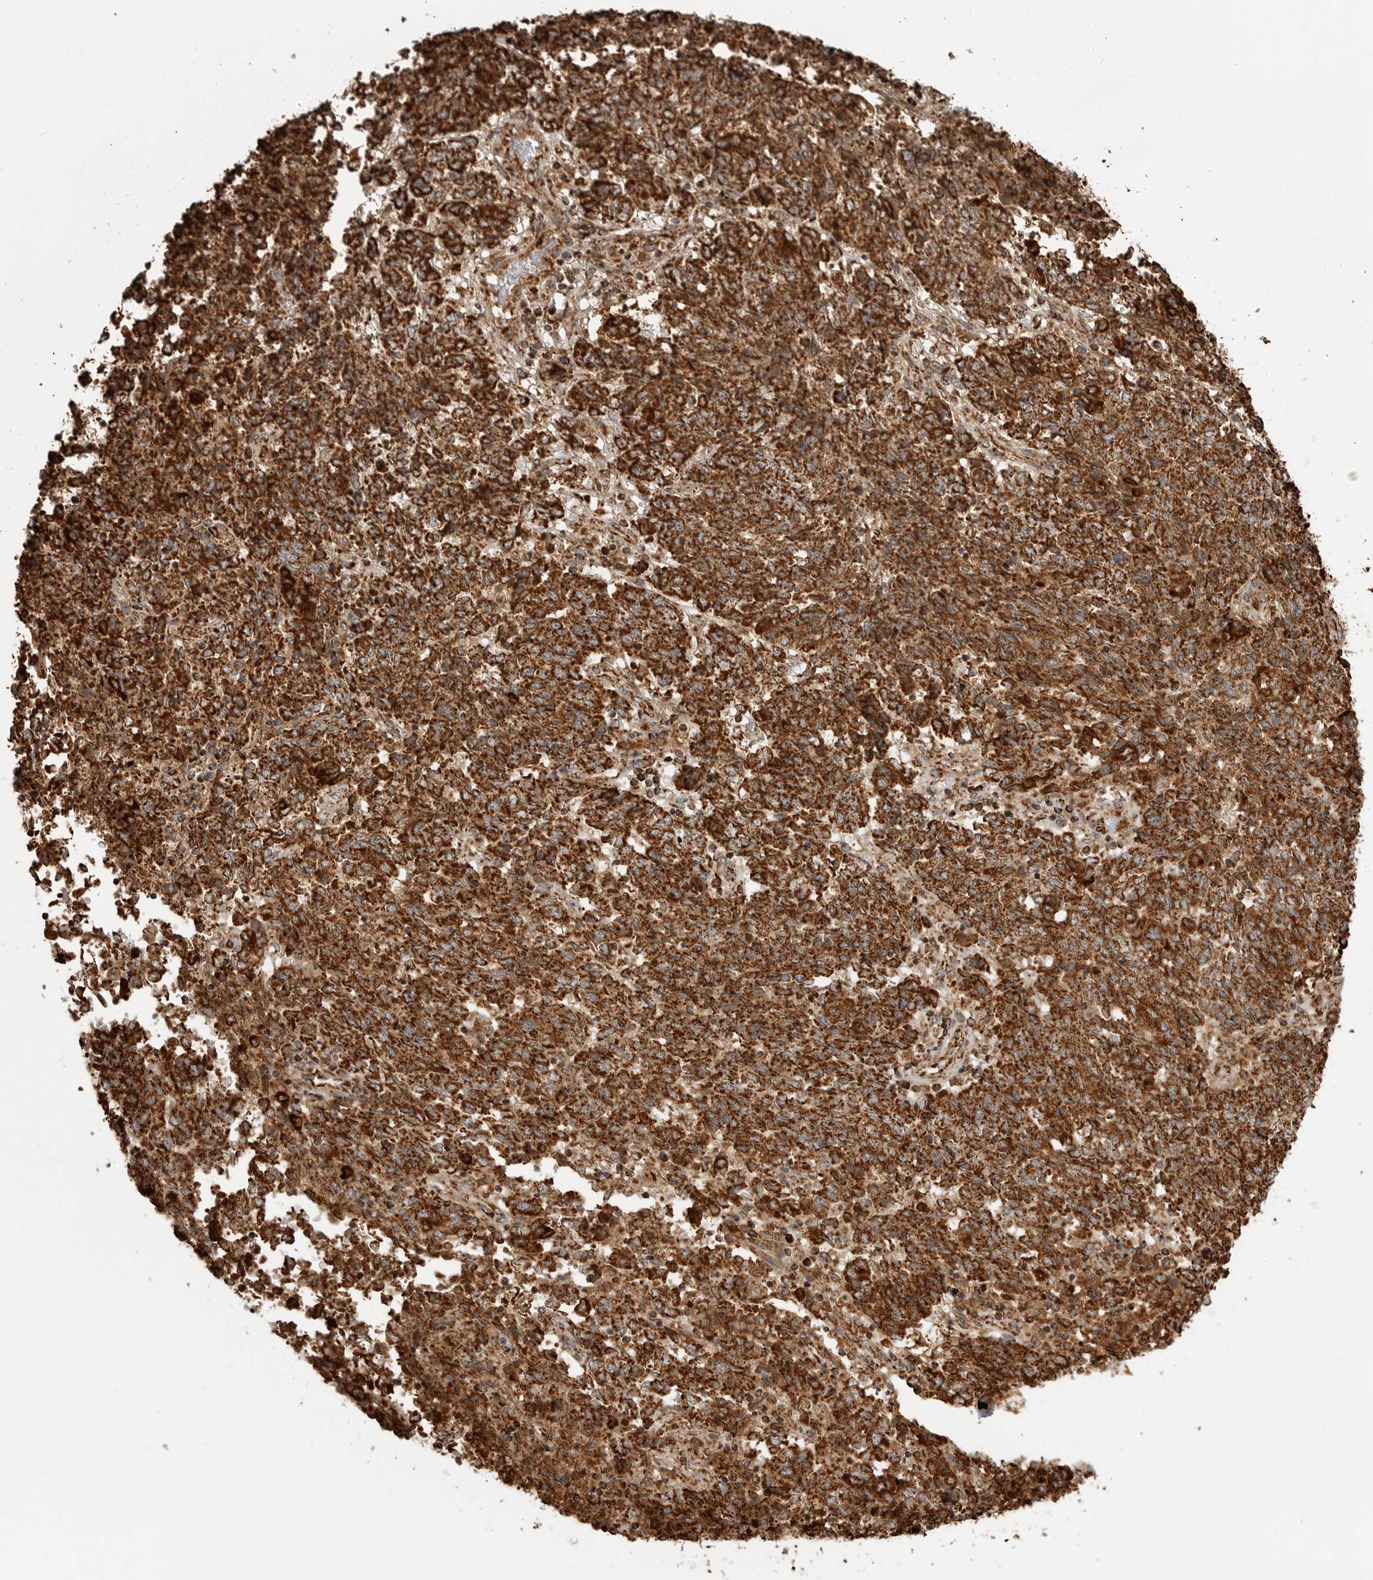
{"staining": {"intensity": "strong", "quantity": ">75%", "location": "cytoplasmic/membranous"}, "tissue": "endometrial cancer", "cell_type": "Tumor cells", "image_type": "cancer", "snomed": [{"axis": "morphology", "description": "Adenocarcinoma, NOS"}, {"axis": "topography", "description": "Endometrium"}], "caption": "High-power microscopy captured an immunohistochemistry (IHC) image of adenocarcinoma (endometrial), revealing strong cytoplasmic/membranous positivity in about >75% of tumor cells. The staining was performed using DAB, with brown indicating positive protein expression. Nuclei are stained blue with hematoxylin.", "gene": "BMP2K", "patient": {"sex": "female", "age": 80}}